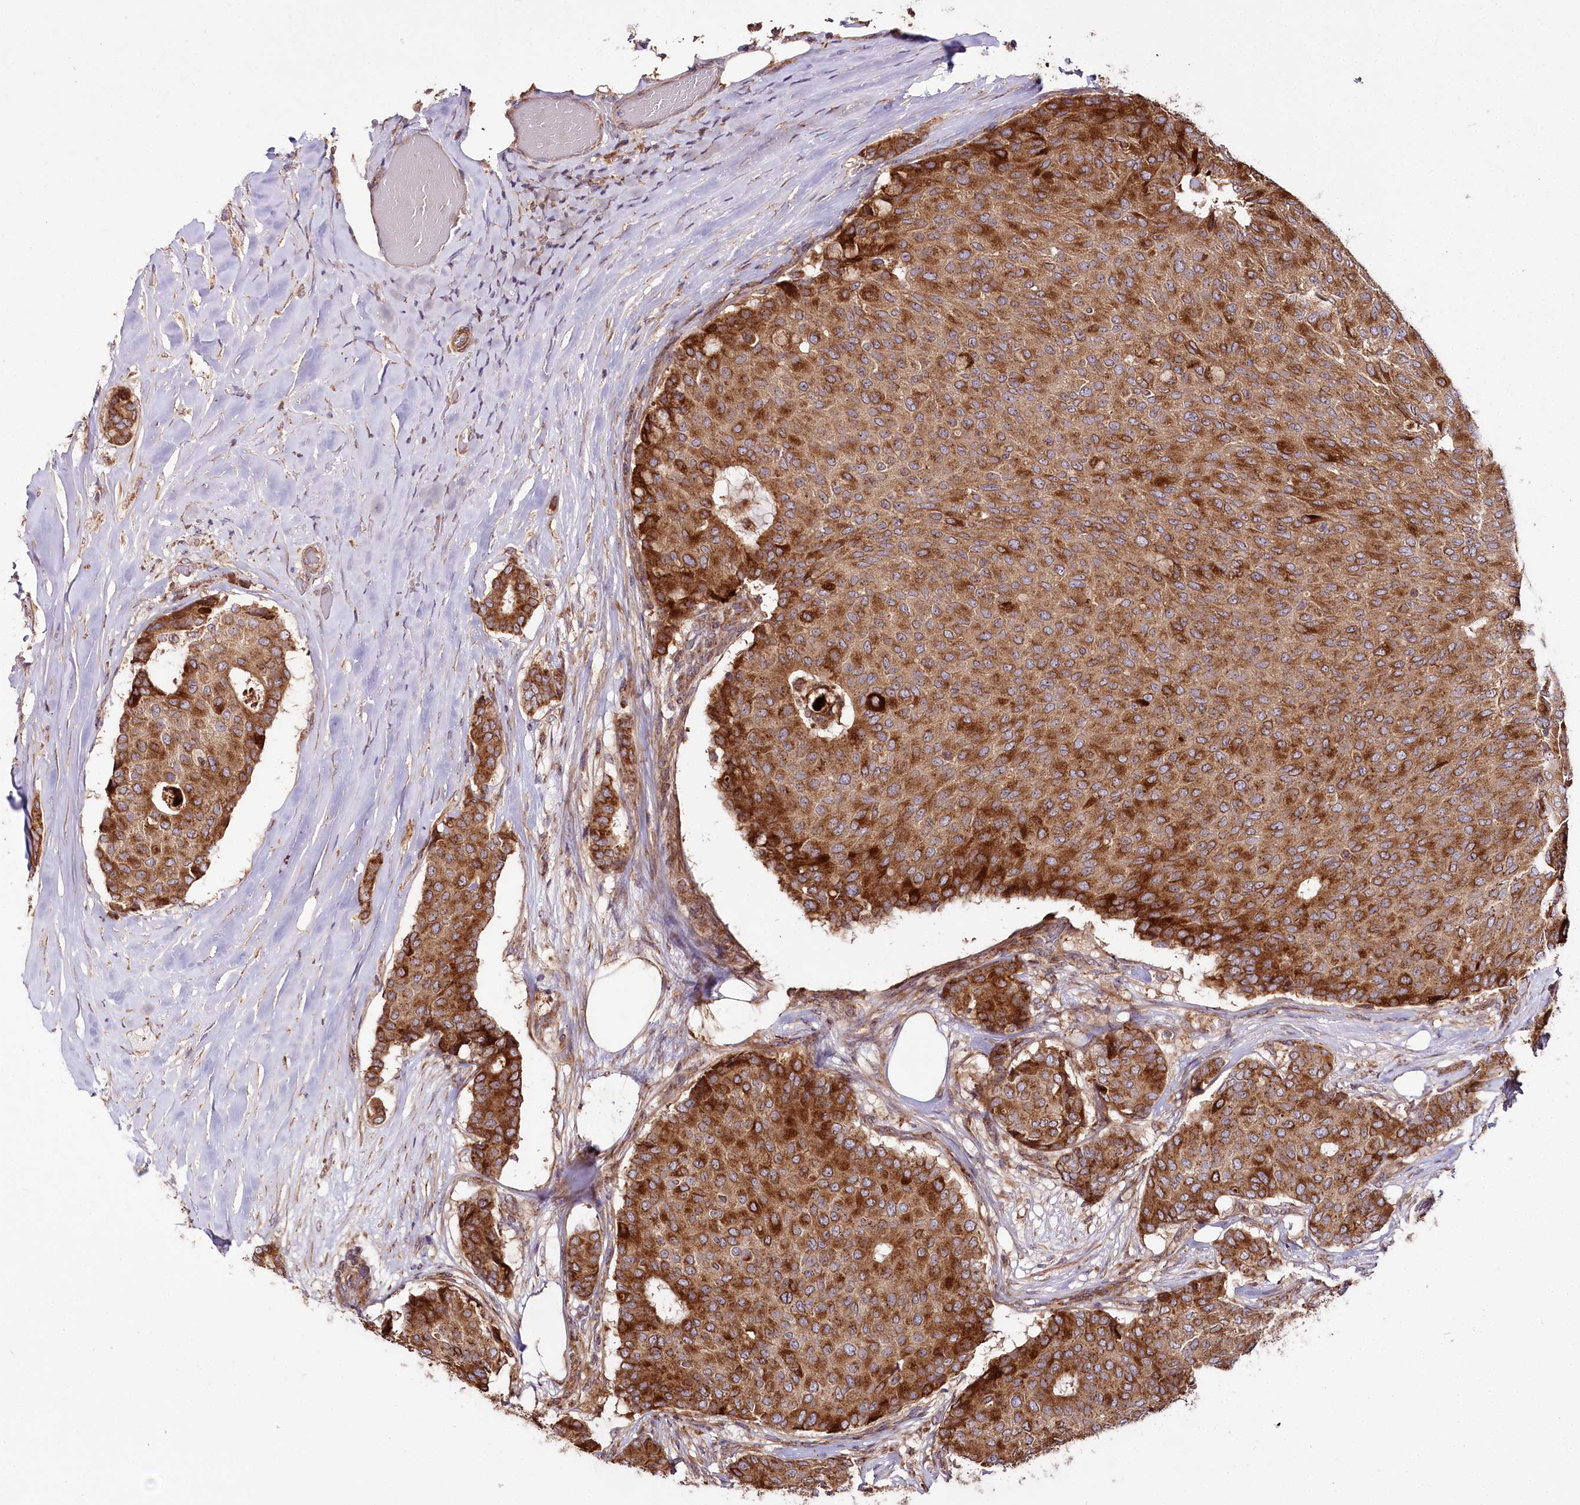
{"staining": {"intensity": "strong", "quantity": ">75%", "location": "cytoplasmic/membranous"}, "tissue": "breast cancer", "cell_type": "Tumor cells", "image_type": "cancer", "snomed": [{"axis": "morphology", "description": "Duct carcinoma"}, {"axis": "topography", "description": "Breast"}], "caption": "About >75% of tumor cells in human breast cancer (infiltrating ductal carcinoma) exhibit strong cytoplasmic/membranous protein positivity as visualized by brown immunohistochemical staining.", "gene": "RAB7A", "patient": {"sex": "female", "age": 75}}